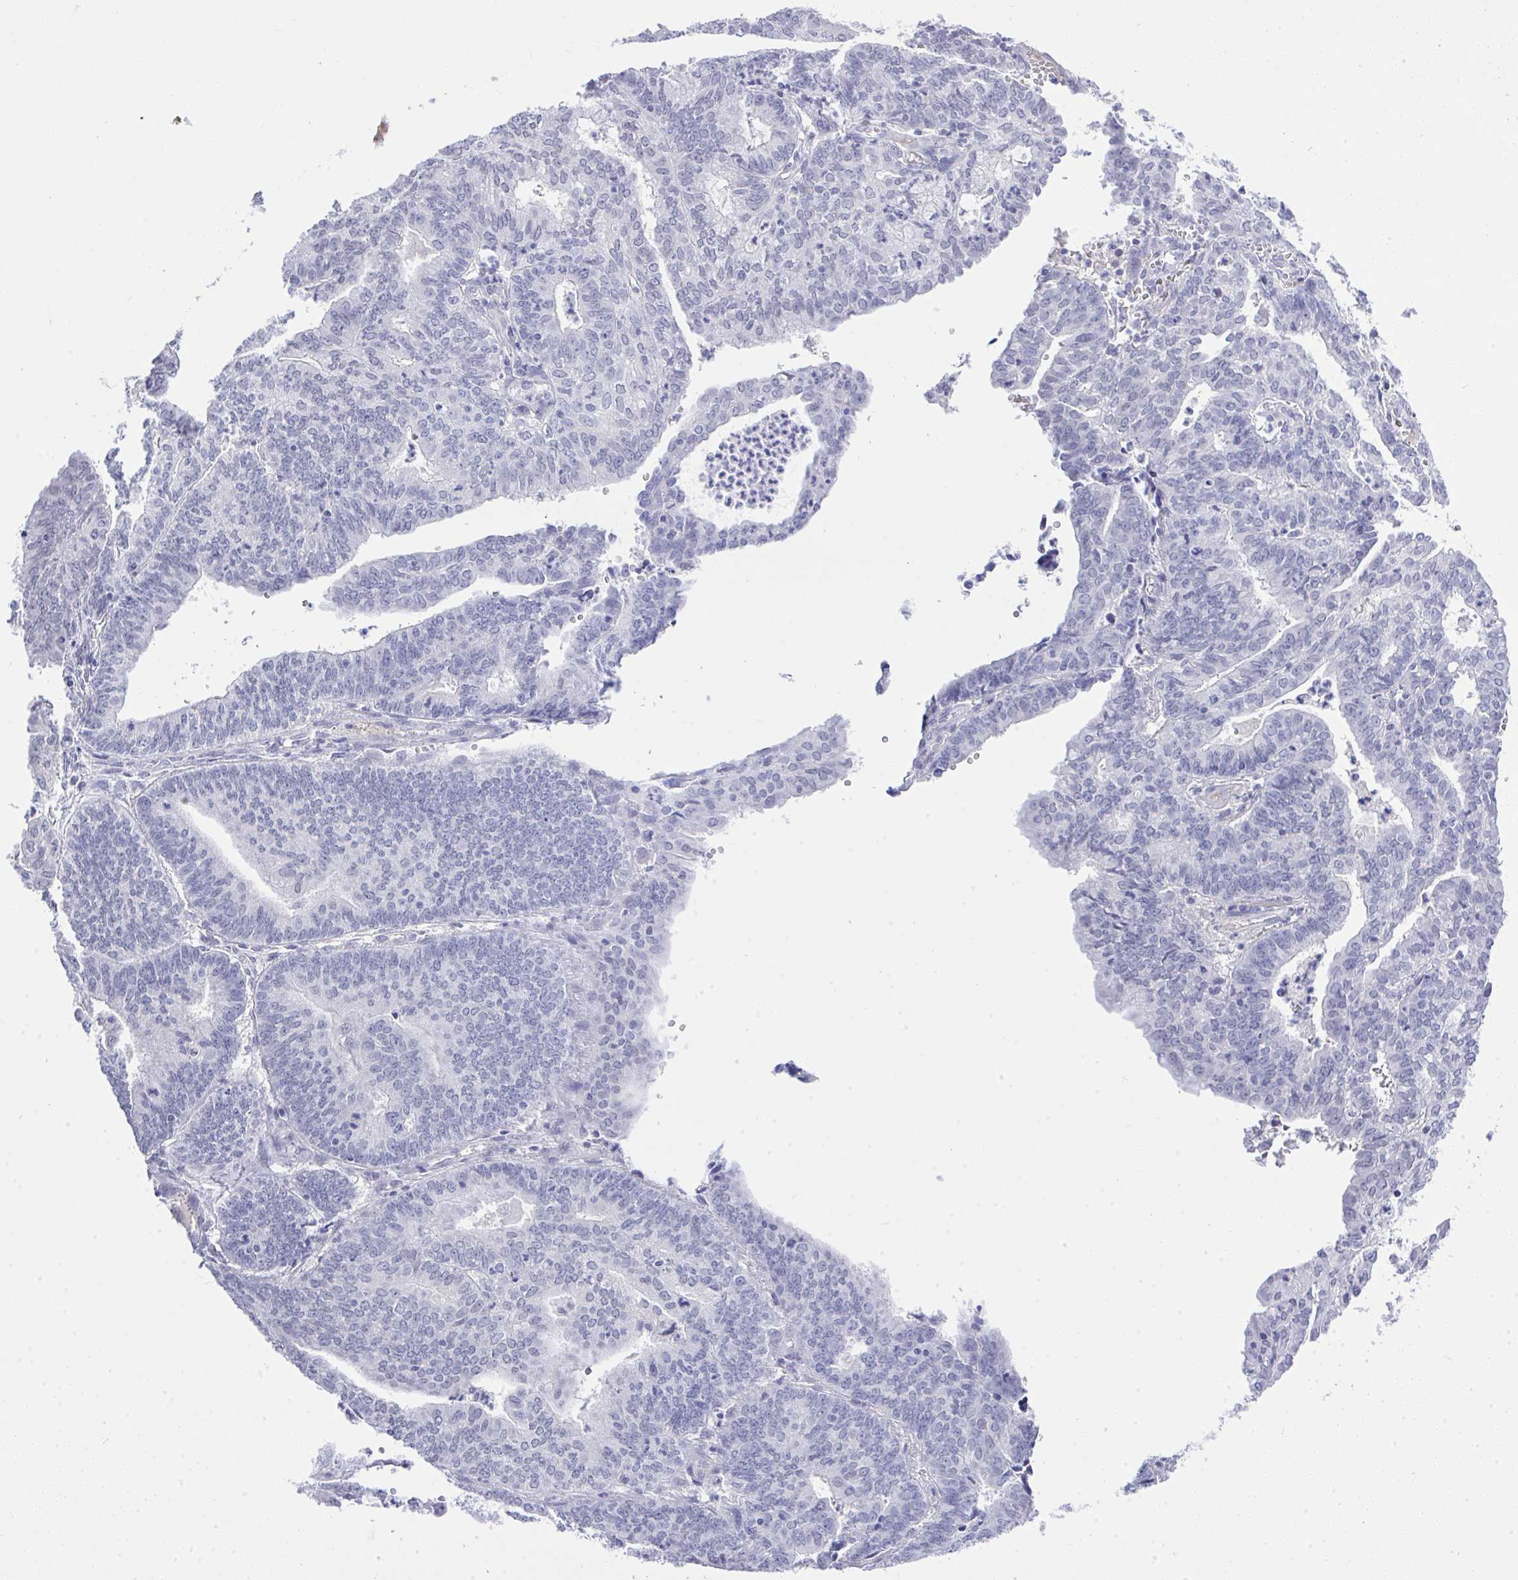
{"staining": {"intensity": "negative", "quantity": "none", "location": "none"}, "tissue": "endometrial cancer", "cell_type": "Tumor cells", "image_type": "cancer", "snomed": [{"axis": "morphology", "description": "Adenocarcinoma, NOS"}, {"axis": "topography", "description": "Endometrium"}], "caption": "Protein analysis of adenocarcinoma (endometrial) displays no significant staining in tumor cells.", "gene": "MS4A12", "patient": {"sex": "female", "age": 61}}